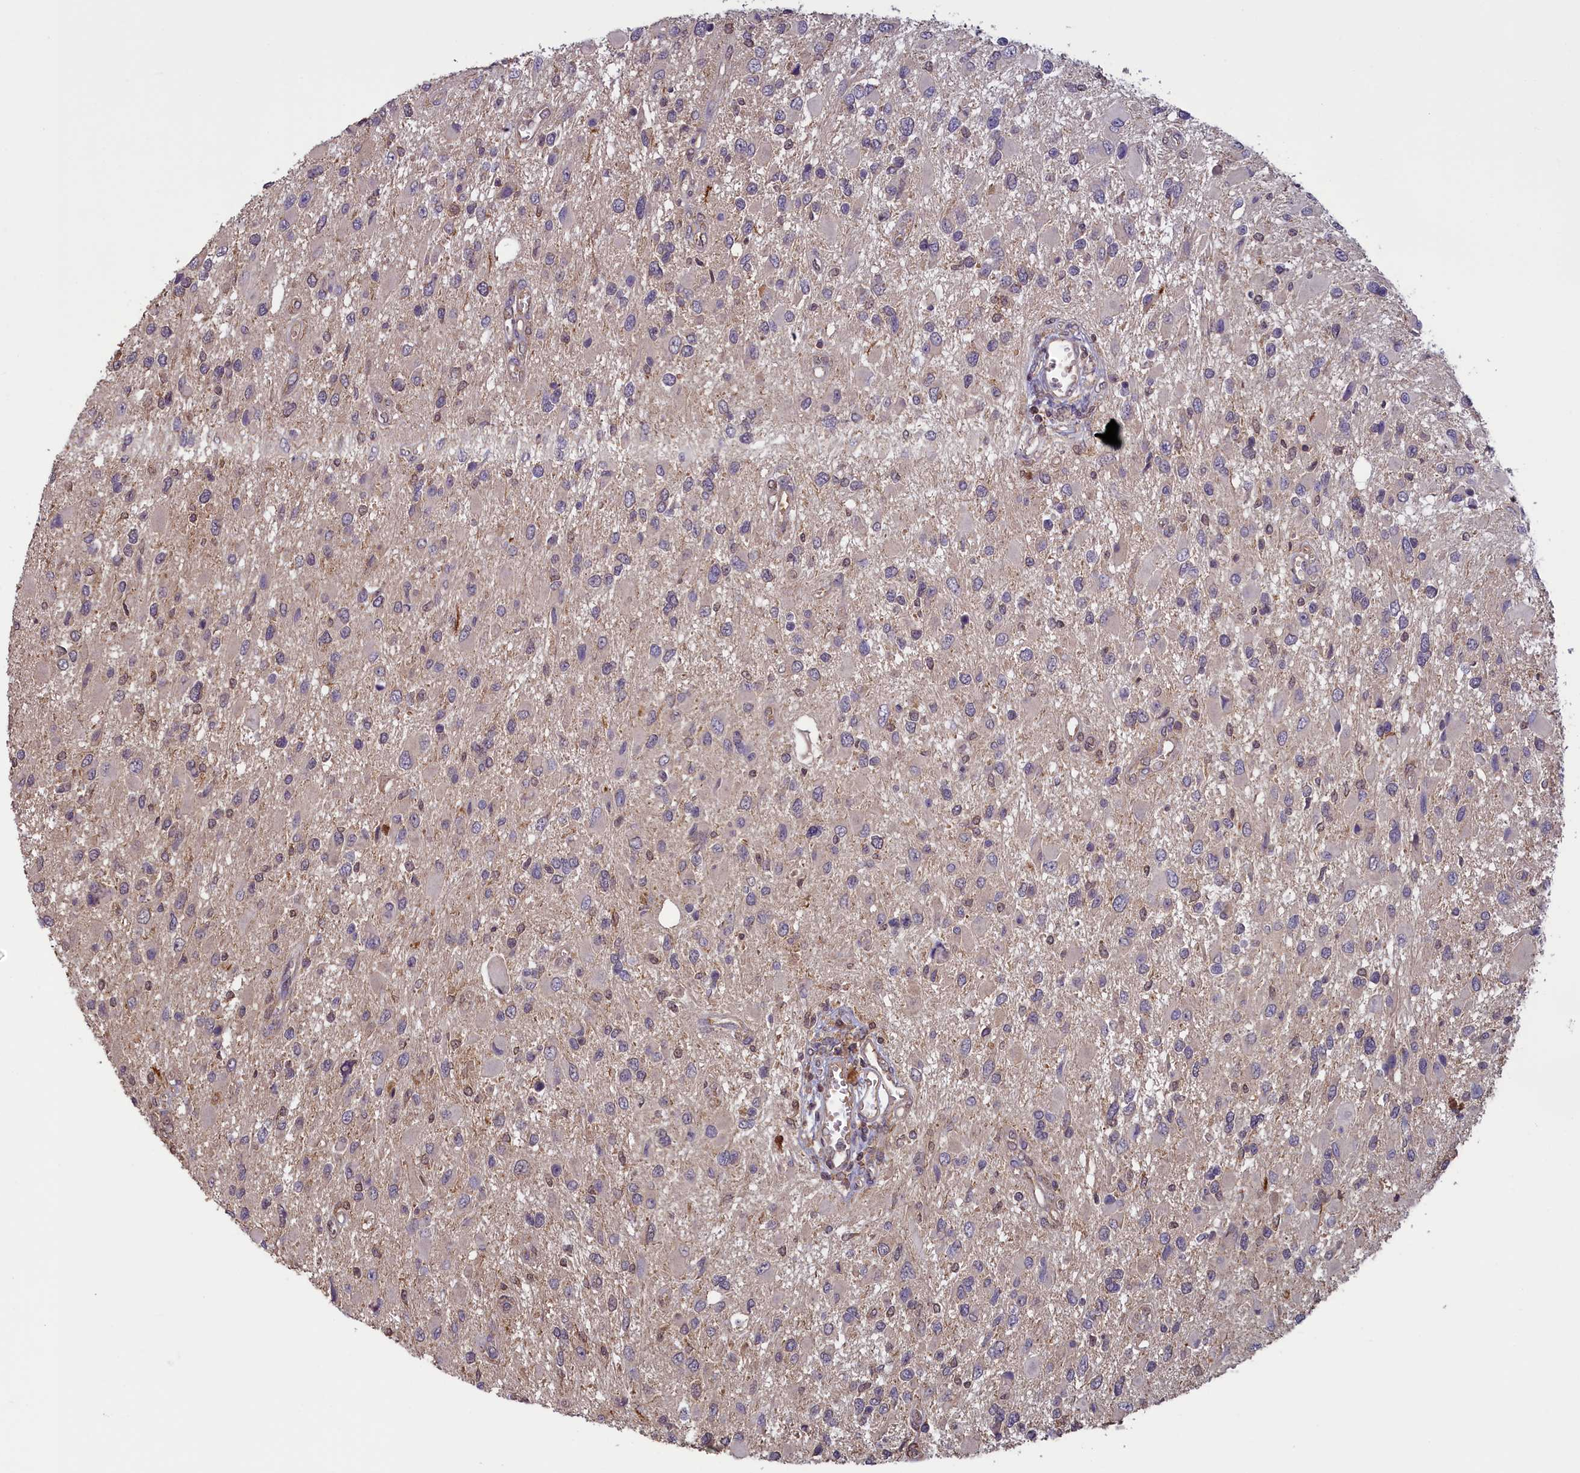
{"staining": {"intensity": "negative", "quantity": "none", "location": "none"}, "tissue": "glioma", "cell_type": "Tumor cells", "image_type": "cancer", "snomed": [{"axis": "morphology", "description": "Glioma, malignant, High grade"}, {"axis": "topography", "description": "Brain"}], "caption": "Immunohistochemistry (IHC) image of neoplastic tissue: human glioma stained with DAB (3,3'-diaminobenzidine) exhibits no significant protein expression in tumor cells. (Brightfield microscopy of DAB (3,3'-diaminobenzidine) IHC at high magnification).", "gene": "NUBP1", "patient": {"sex": "male", "age": 53}}